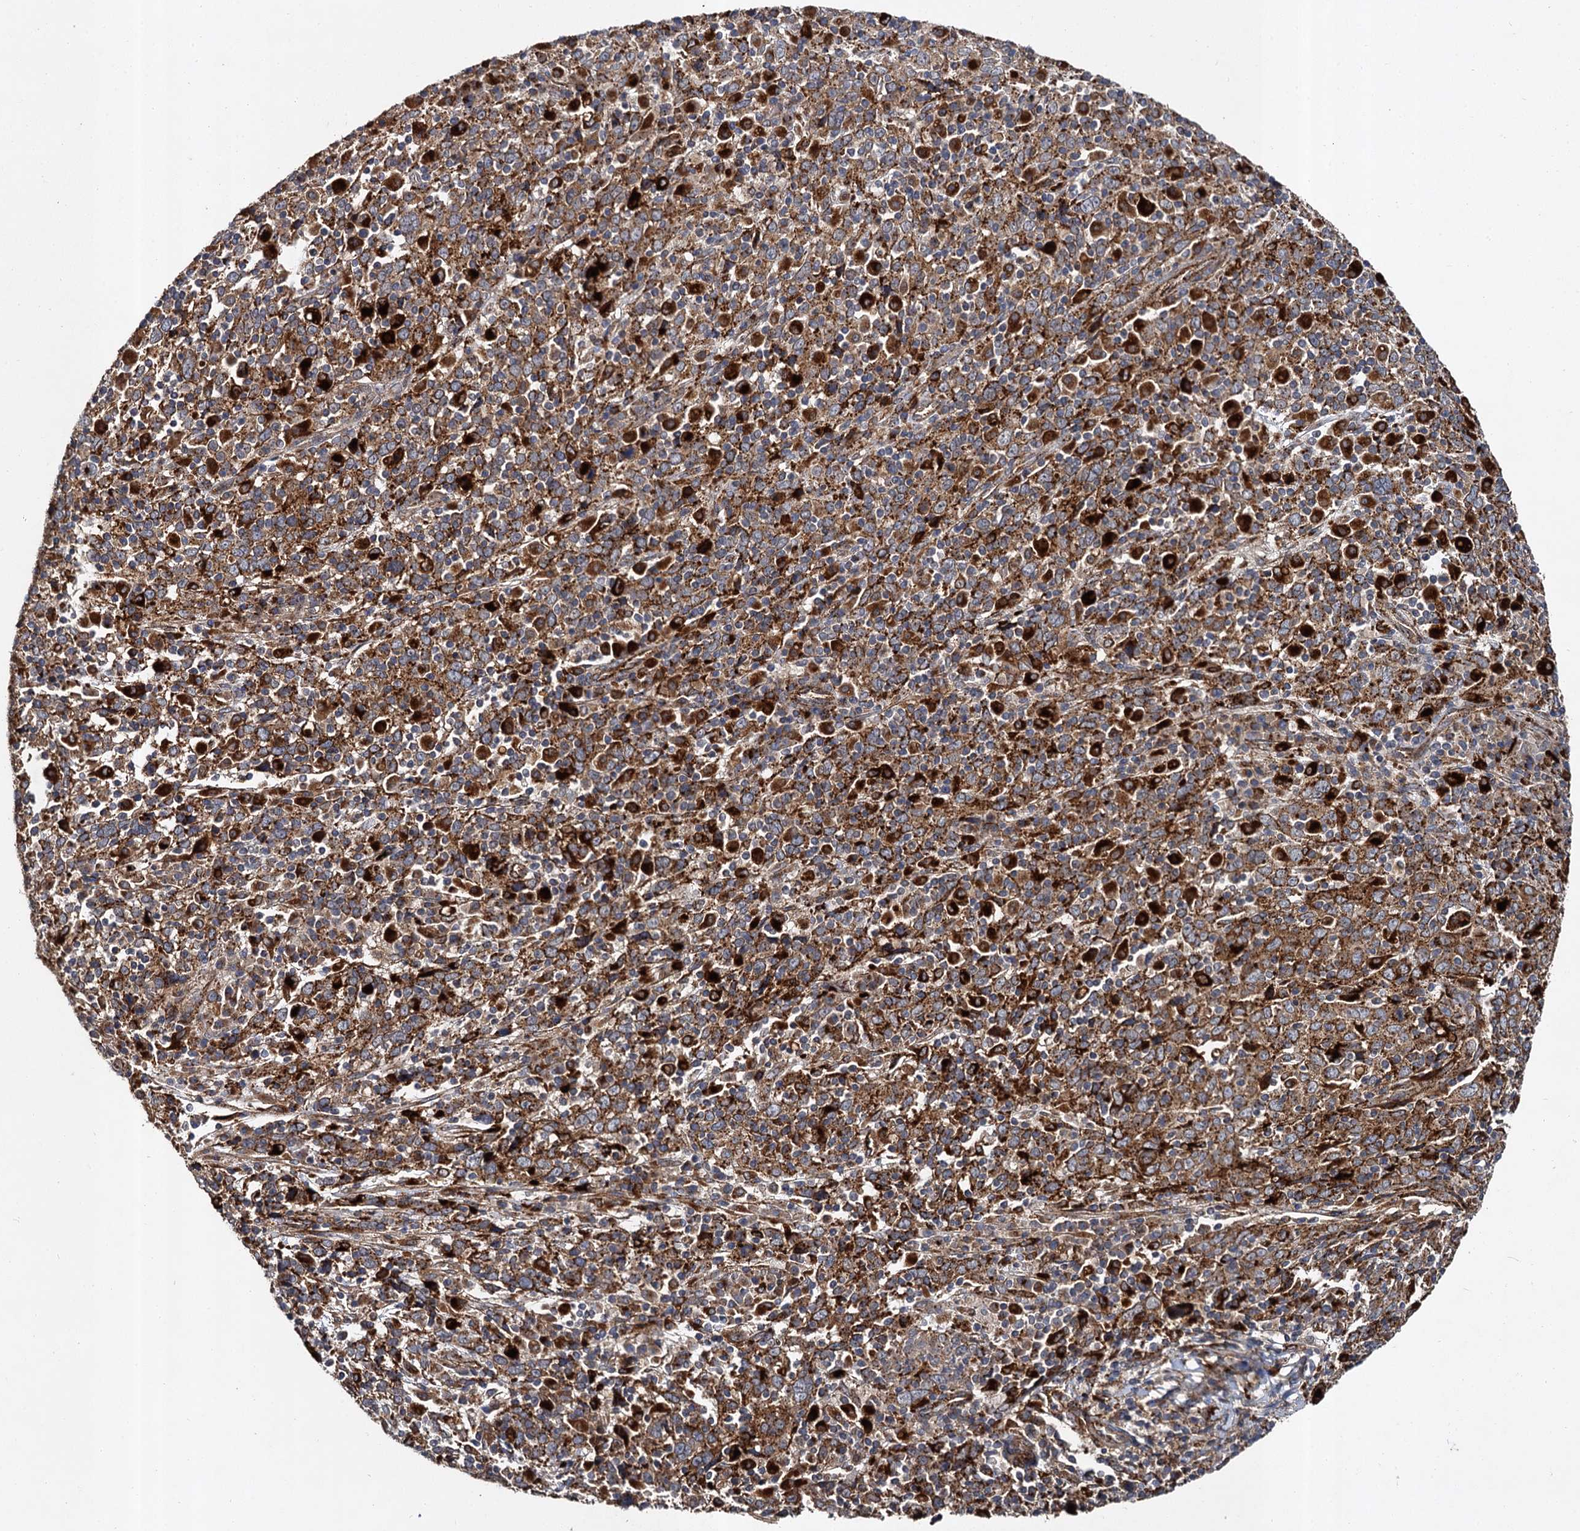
{"staining": {"intensity": "strong", "quantity": ">75%", "location": "cytoplasmic/membranous"}, "tissue": "cervical cancer", "cell_type": "Tumor cells", "image_type": "cancer", "snomed": [{"axis": "morphology", "description": "Squamous cell carcinoma, NOS"}, {"axis": "topography", "description": "Cervix"}], "caption": "Strong cytoplasmic/membranous protein expression is identified in about >75% of tumor cells in cervical squamous cell carcinoma.", "gene": "GBA1", "patient": {"sex": "female", "age": 46}}